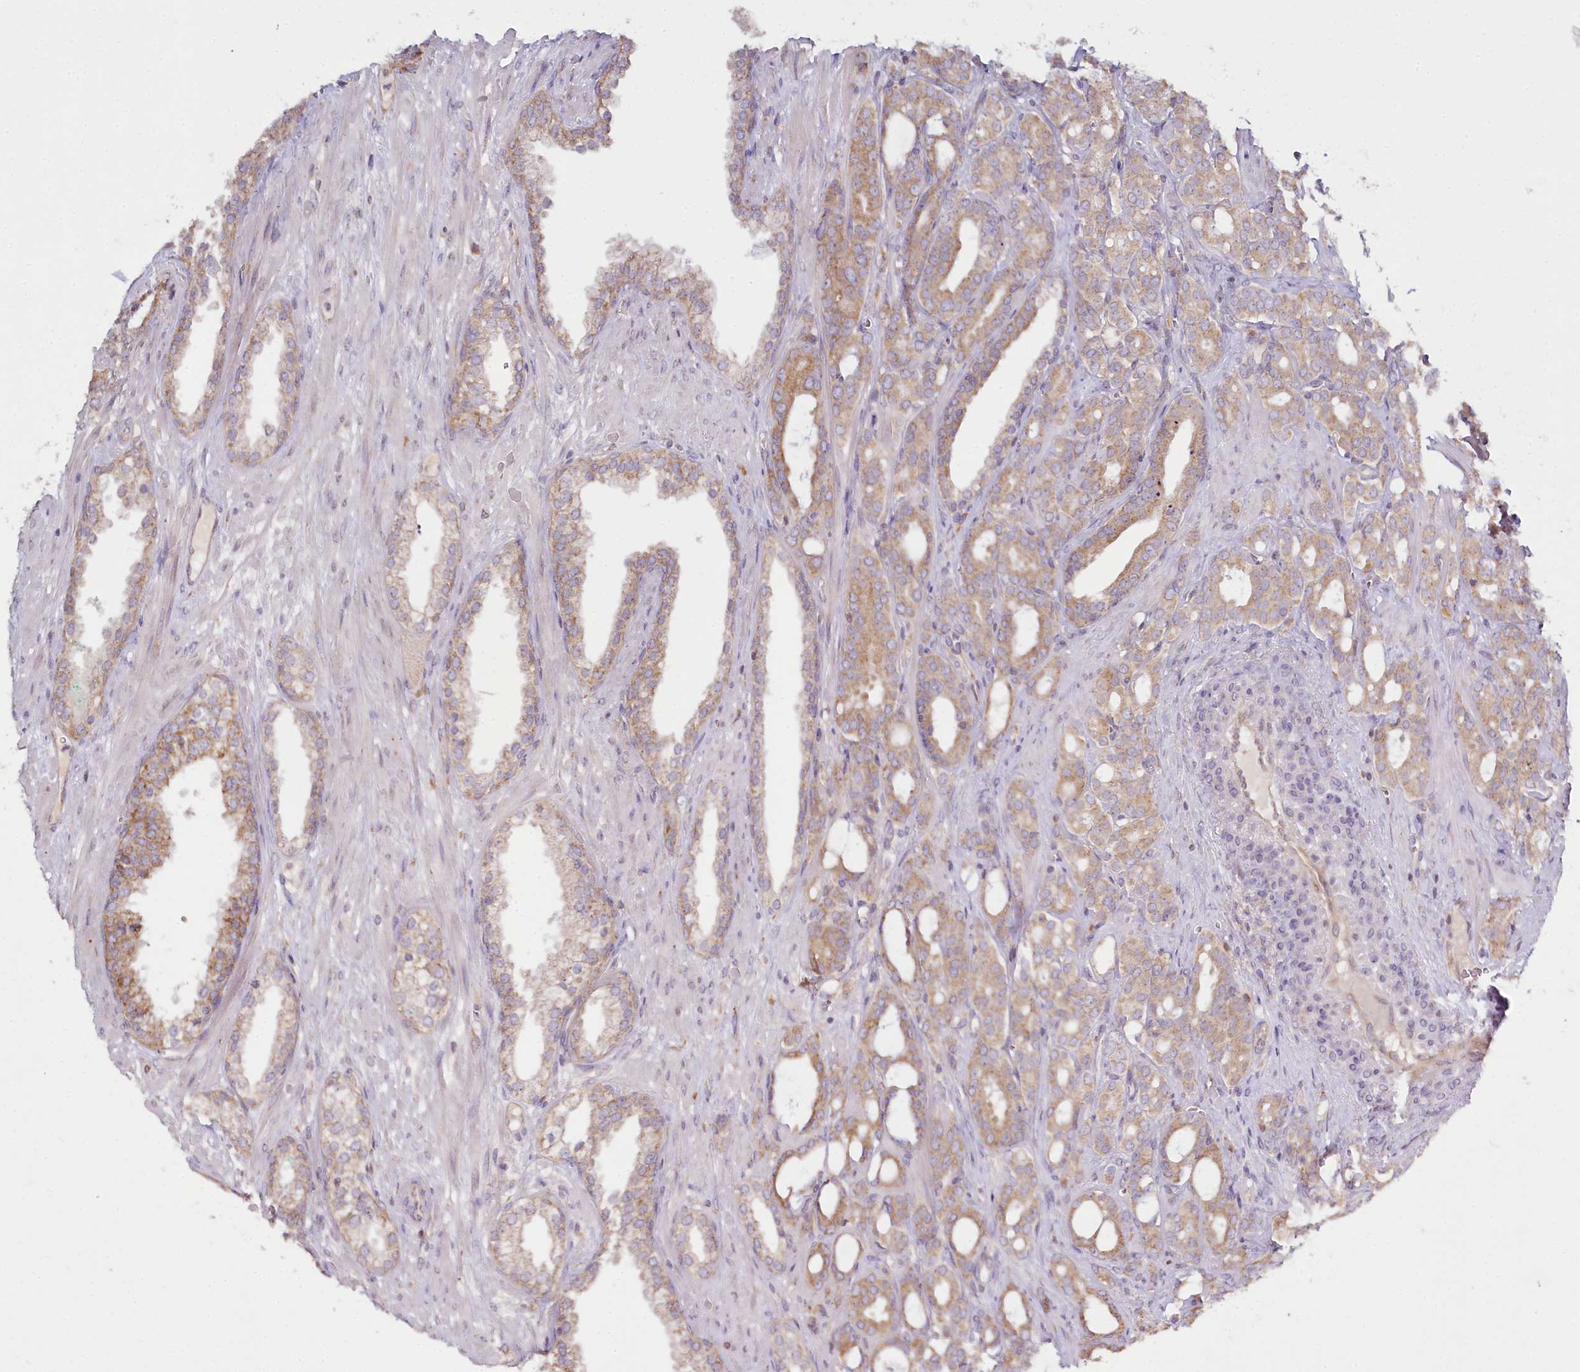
{"staining": {"intensity": "moderate", "quantity": ">75%", "location": "cytoplasmic/membranous"}, "tissue": "prostate cancer", "cell_type": "Tumor cells", "image_type": "cancer", "snomed": [{"axis": "morphology", "description": "Adenocarcinoma, High grade"}, {"axis": "topography", "description": "Prostate"}], "caption": "DAB immunohistochemical staining of adenocarcinoma (high-grade) (prostate) displays moderate cytoplasmic/membranous protein positivity in approximately >75% of tumor cells. (Brightfield microscopy of DAB IHC at high magnification).", "gene": "ACOX2", "patient": {"sex": "male", "age": 72}}